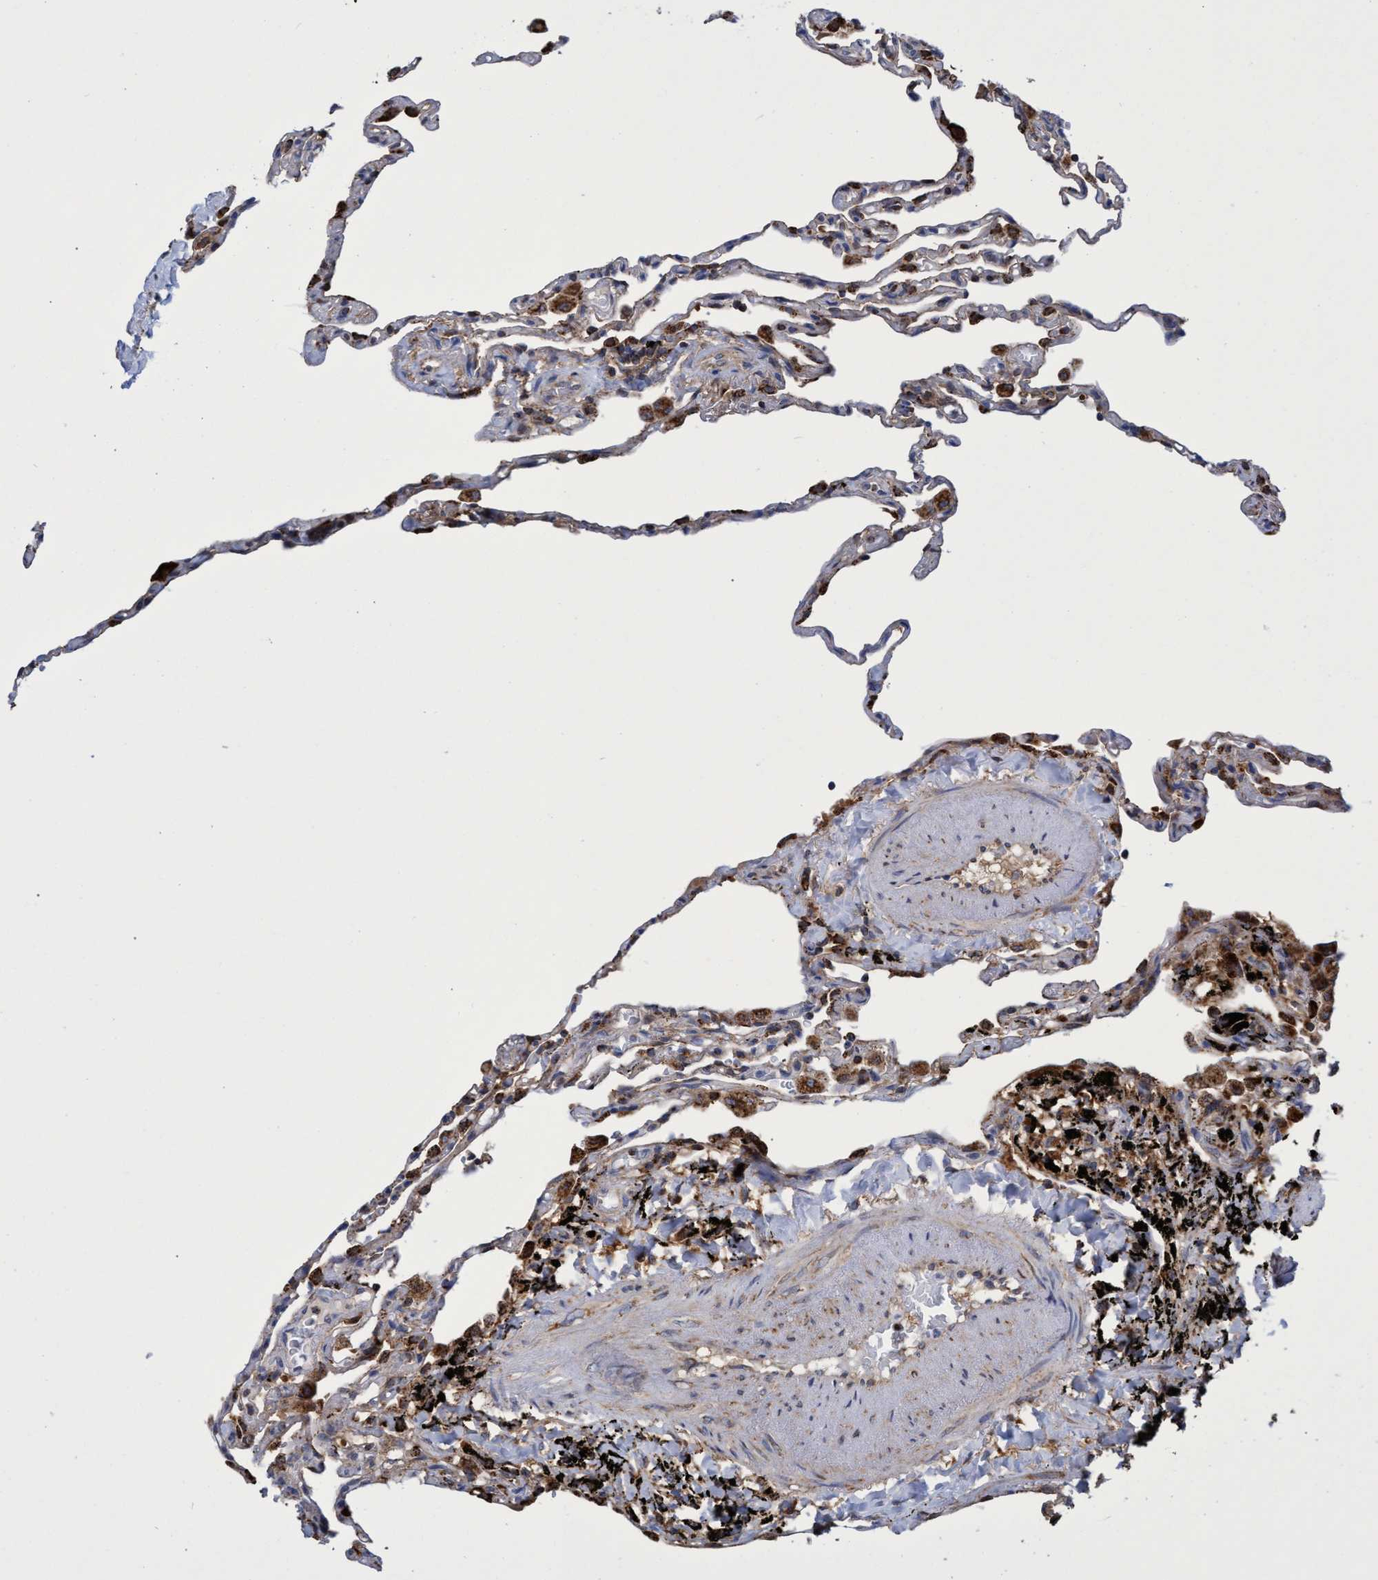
{"staining": {"intensity": "moderate", "quantity": "25%-75%", "location": "cytoplasmic/membranous"}, "tissue": "lung", "cell_type": "Alveolar cells", "image_type": "normal", "snomed": [{"axis": "morphology", "description": "Normal tissue, NOS"}, {"axis": "topography", "description": "Lung"}], "caption": "Lung stained for a protein shows moderate cytoplasmic/membranous positivity in alveolar cells. (brown staining indicates protein expression, while blue staining denotes nuclei).", "gene": "CRYZ", "patient": {"sex": "male", "age": 59}}